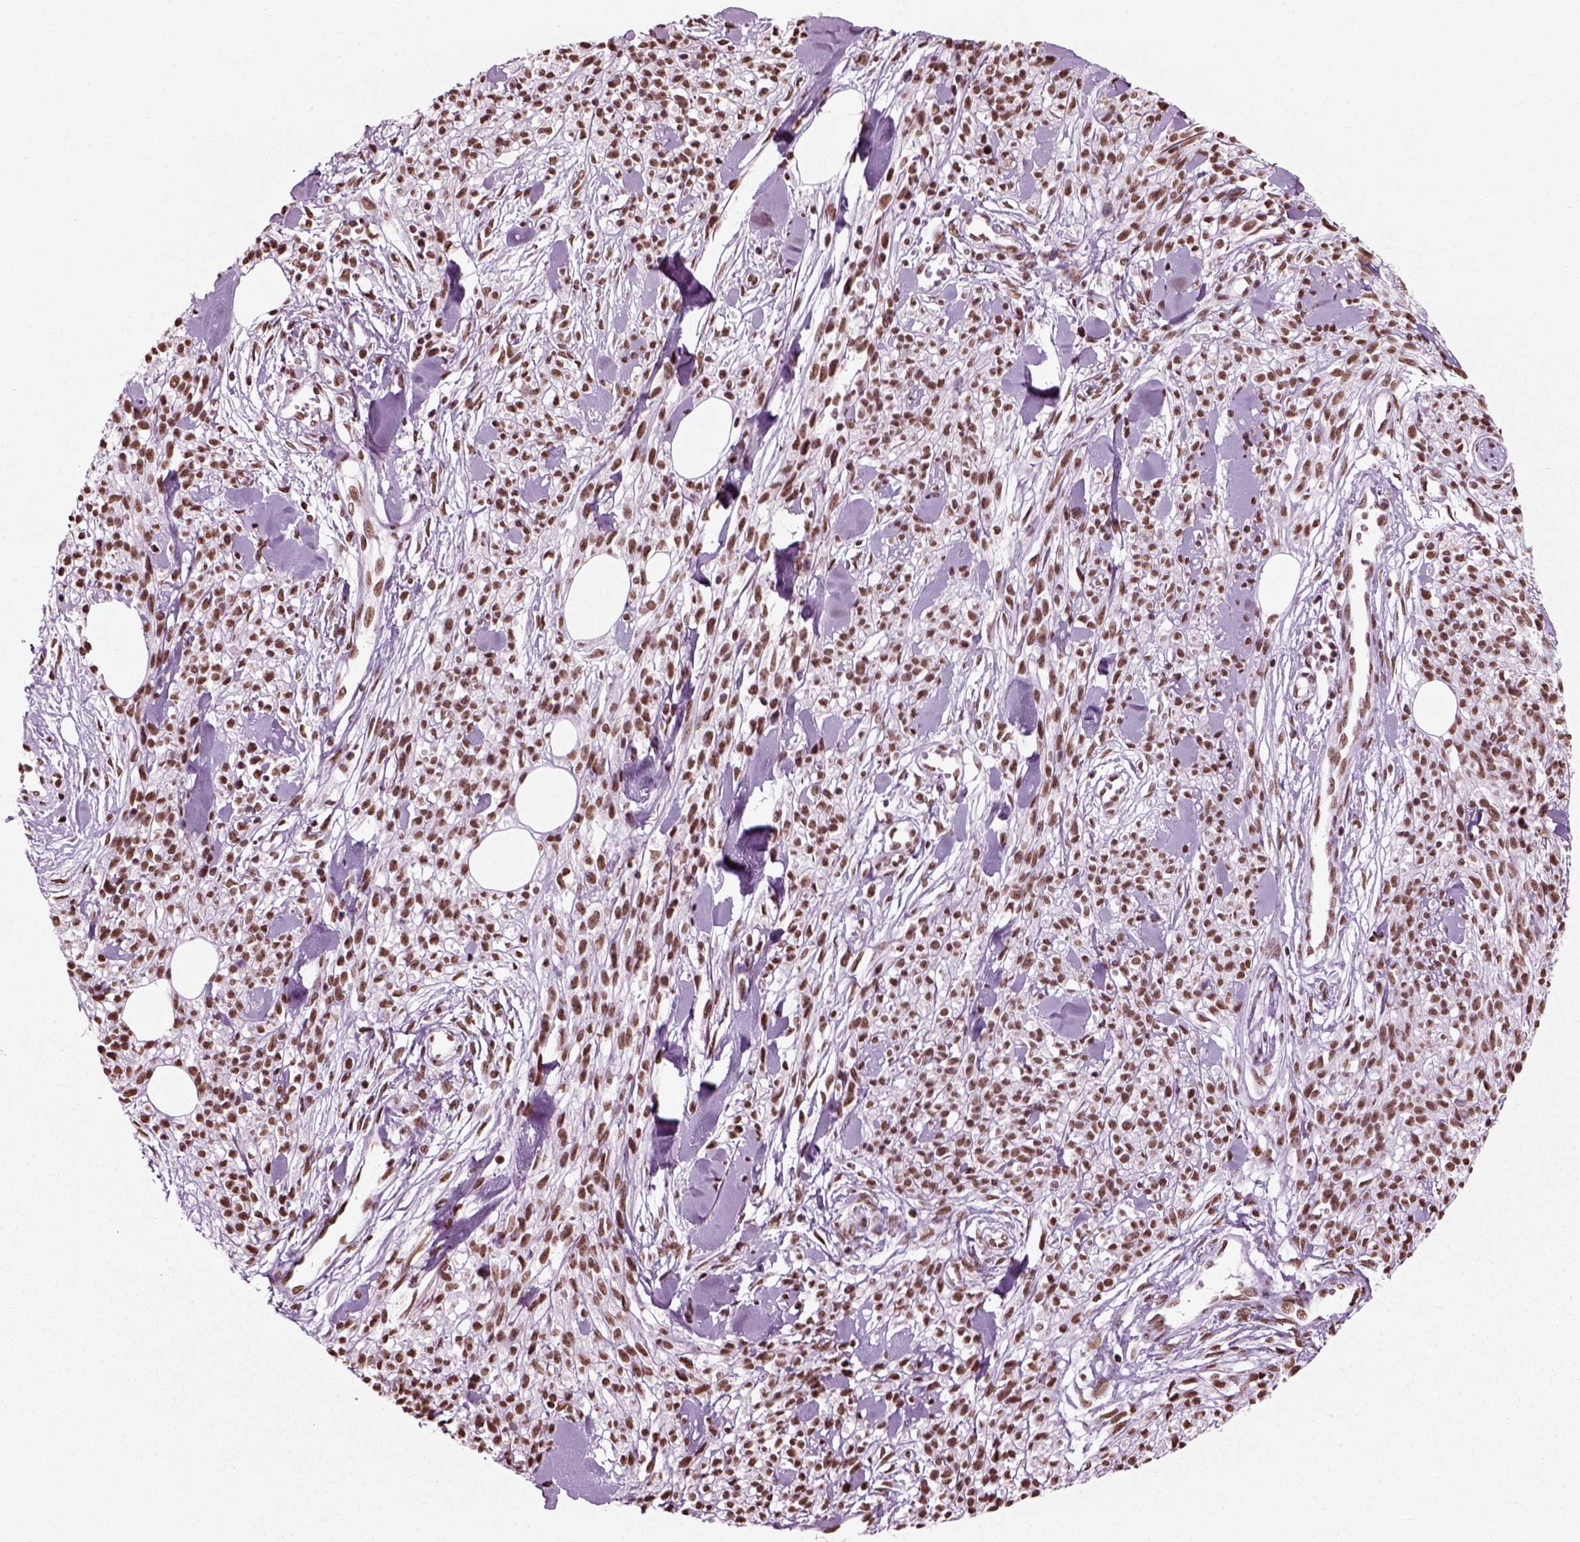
{"staining": {"intensity": "strong", "quantity": ">75%", "location": "nuclear"}, "tissue": "melanoma", "cell_type": "Tumor cells", "image_type": "cancer", "snomed": [{"axis": "morphology", "description": "Malignant melanoma, NOS"}, {"axis": "topography", "description": "Skin"}, {"axis": "topography", "description": "Skin of trunk"}], "caption": "IHC staining of malignant melanoma, which reveals high levels of strong nuclear staining in approximately >75% of tumor cells indicating strong nuclear protein expression. The staining was performed using DAB (brown) for protein detection and nuclei were counterstained in hematoxylin (blue).", "gene": "POLR1H", "patient": {"sex": "male", "age": 74}}